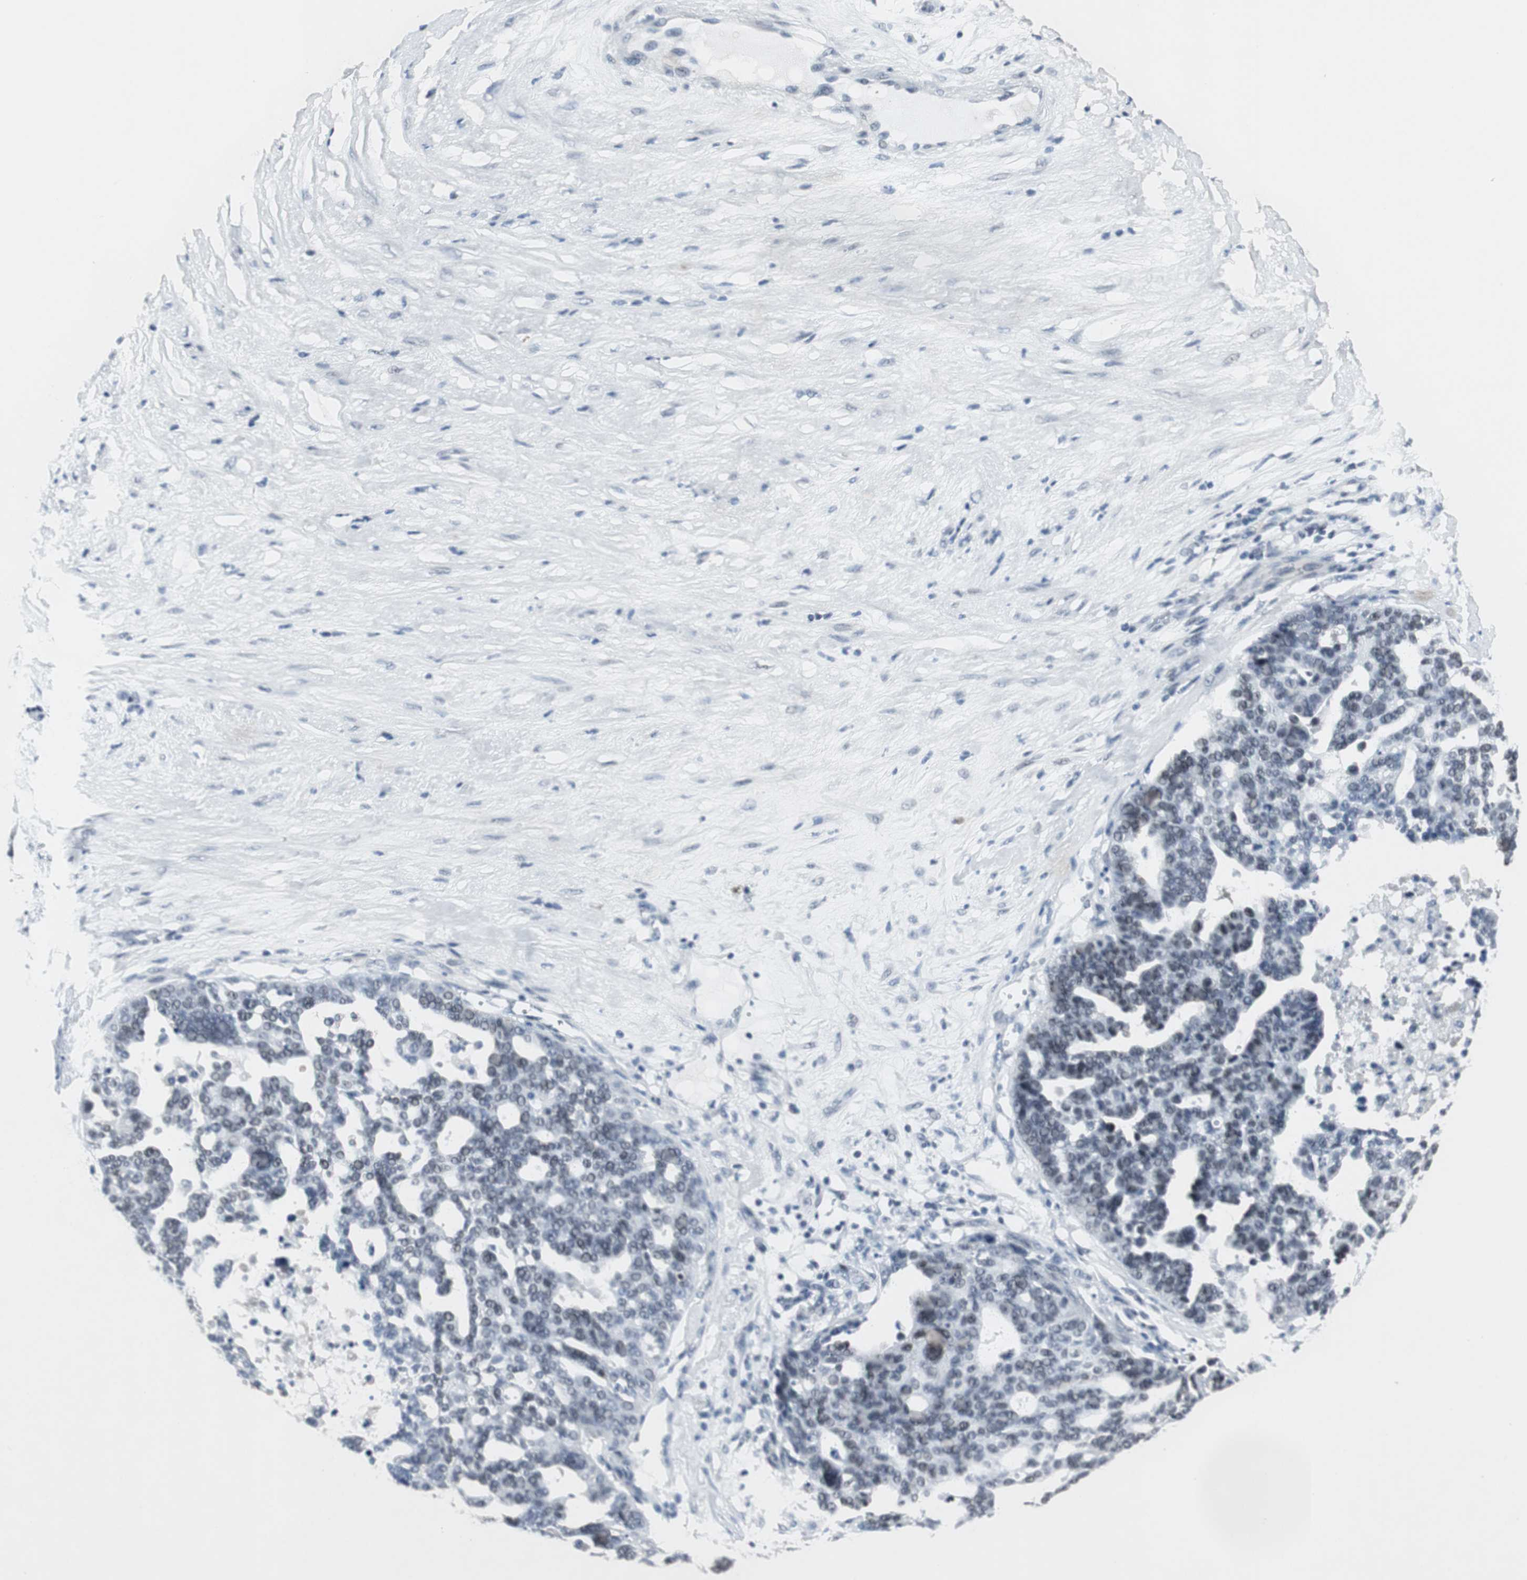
{"staining": {"intensity": "weak", "quantity": "<25%", "location": "nuclear"}, "tissue": "ovarian cancer", "cell_type": "Tumor cells", "image_type": "cancer", "snomed": [{"axis": "morphology", "description": "Cystadenocarcinoma, serous, NOS"}, {"axis": "topography", "description": "Ovary"}], "caption": "A histopathology image of human ovarian cancer is negative for staining in tumor cells.", "gene": "ELK1", "patient": {"sex": "female", "age": 59}}